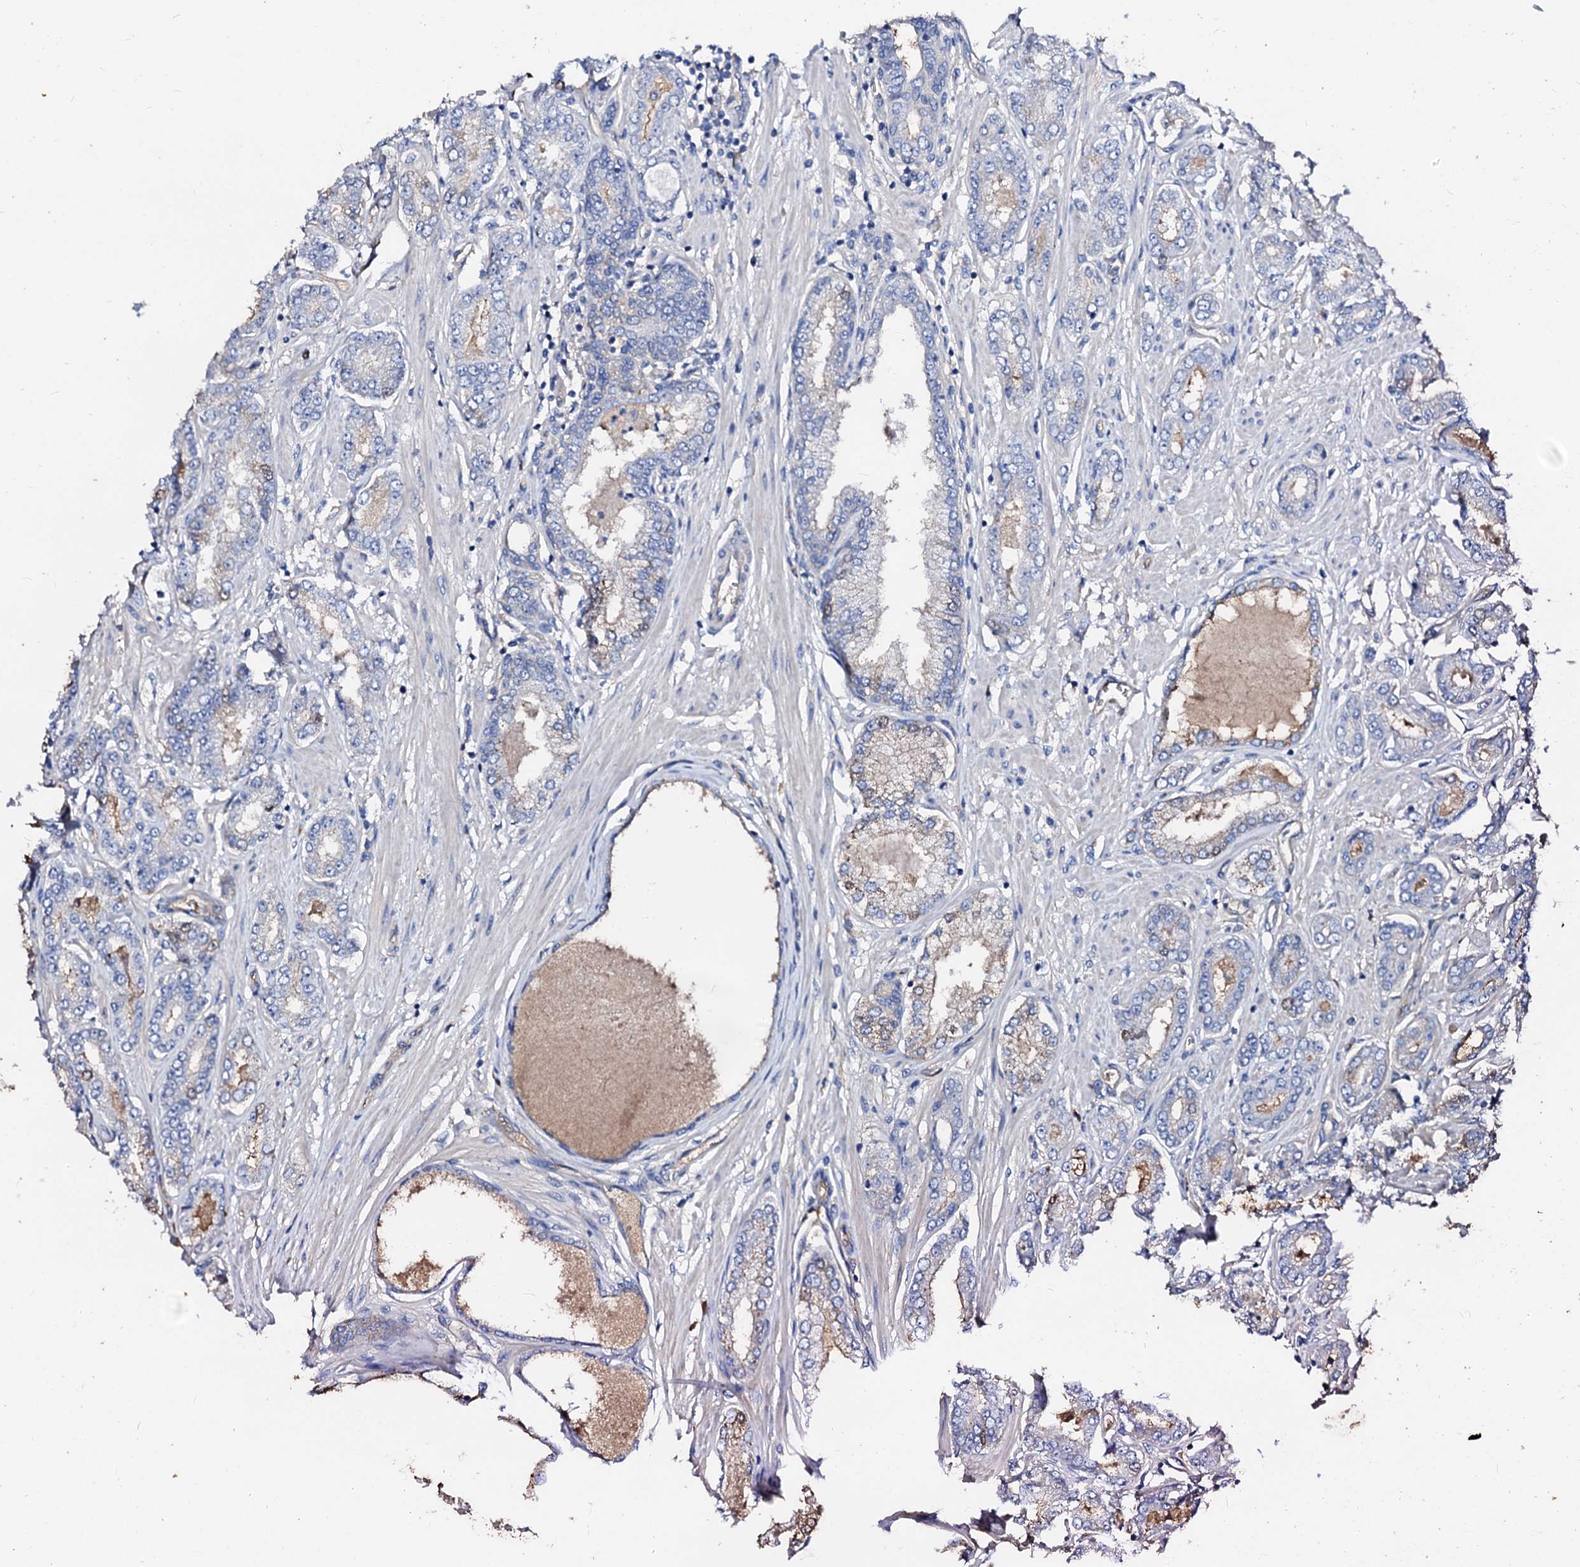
{"staining": {"intensity": "weak", "quantity": "<25%", "location": "cytoplasmic/membranous"}, "tissue": "prostate cancer", "cell_type": "Tumor cells", "image_type": "cancer", "snomed": [{"axis": "morphology", "description": "Adenocarcinoma, Low grade"}, {"axis": "topography", "description": "Prostate"}], "caption": "High power microscopy image of an immunohistochemistry photomicrograph of low-grade adenocarcinoma (prostate), revealing no significant expression in tumor cells.", "gene": "CSKMT", "patient": {"sex": "male", "age": 63}}